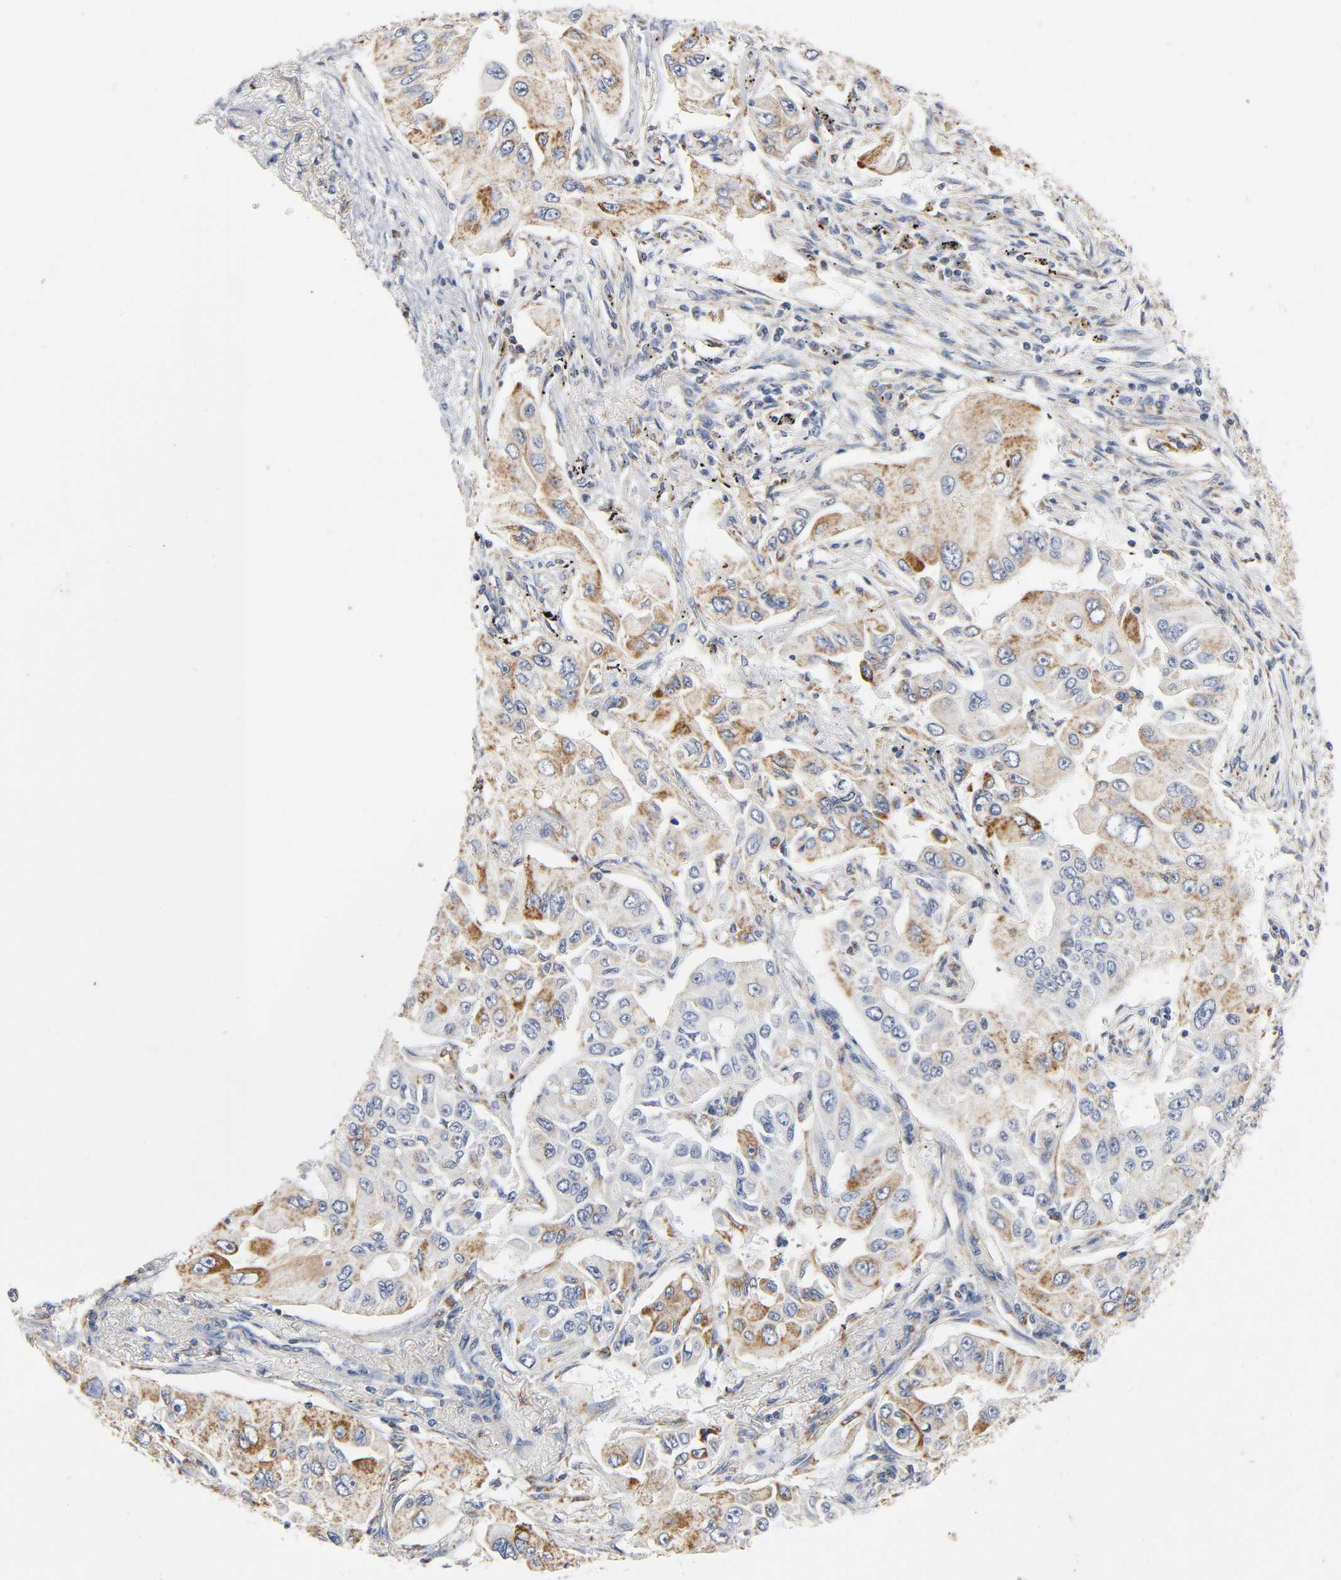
{"staining": {"intensity": "moderate", "quantity": ">75%", "location": "cytoplasmic/membranous"}, "tissue": "lung cancer", "cell_type": "Tumor cells", "image_type": "cancer", "snomed": [{"axis": "morphology", "description": "Adenocarcinoma, NOS"}, {"axis": "topography", "description": "Lung"}], "caption": "Immunohistochemistry (IHC) staining of adenocarcinoma (lung), which demonstrates medium levels of moderate cytoplasmic/membranous positivity in about >75% of tumor cells indicating moderate cytoplasmic/membranous protein expression. The staining was performed using DAB (brown) for protein detection and nuclei were counterstained in hematoxylin (blue).", "gene": "BAK1", "patient": {"sex": "male", "age": 84}}